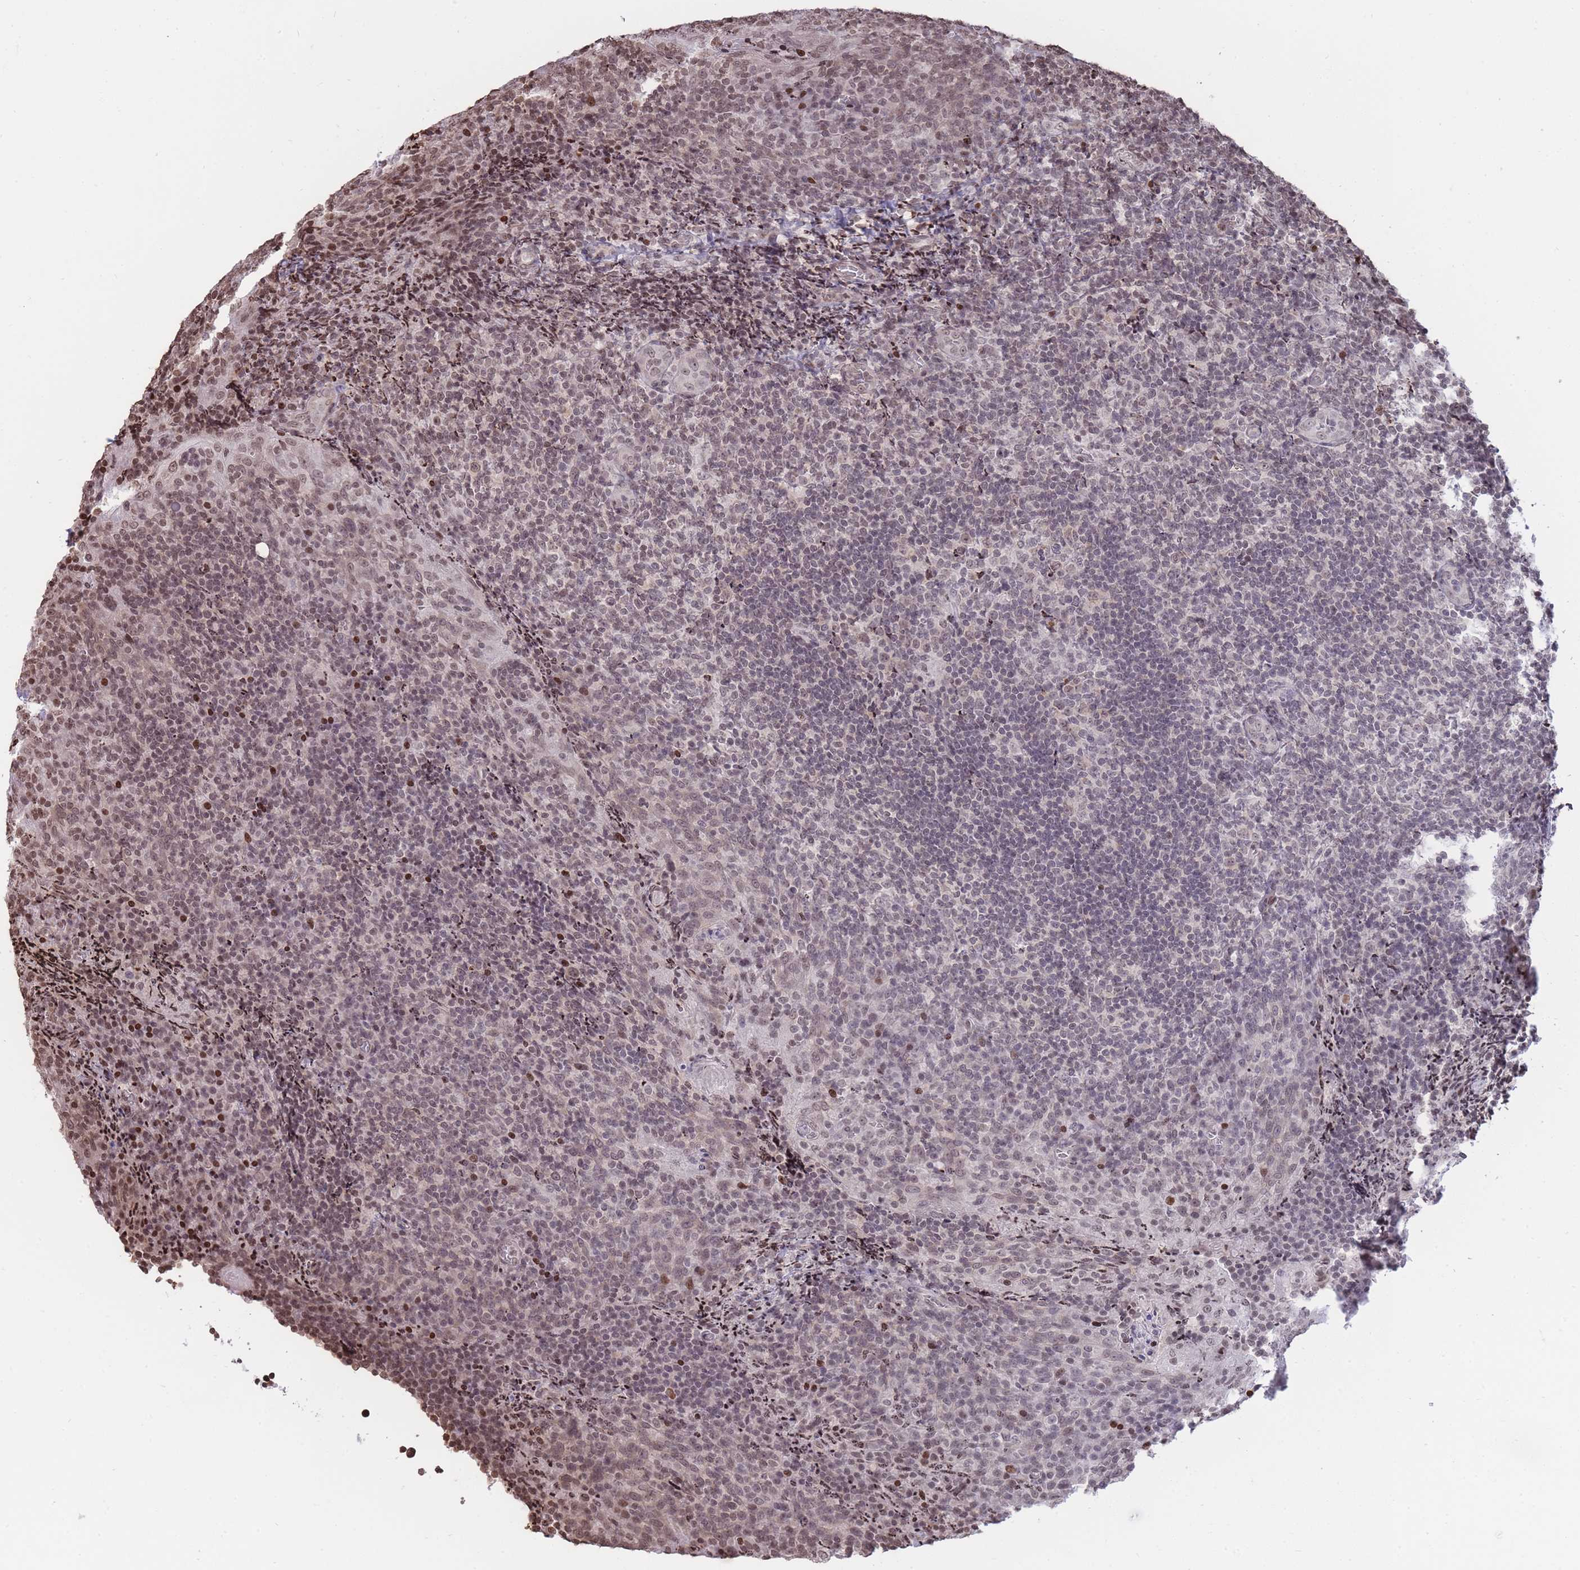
{"staining": {"intensity": "moderate", "quantity": ">75%", "location": "nuclear"}, "tissue": "tonsil", "cell_type": "Germinal center cells", "image_type": "normal", "snomed": [{"axis": "morphology", "description": "Normal tissue, NOS"}, {"axis": "topography", "description": "Tonsil"}], "caption": "A brown stain shows moderate nuclear positivity of a protein in germinal center cells of normal tonsil. The staining was performed using DAB to visualize the protein expression in brown, while the nuclei were stained in blue with hematoxylin (Magnification: 20x).", "gene": "SHISAL1", "patient": {"sex": "male", "age": 17}}